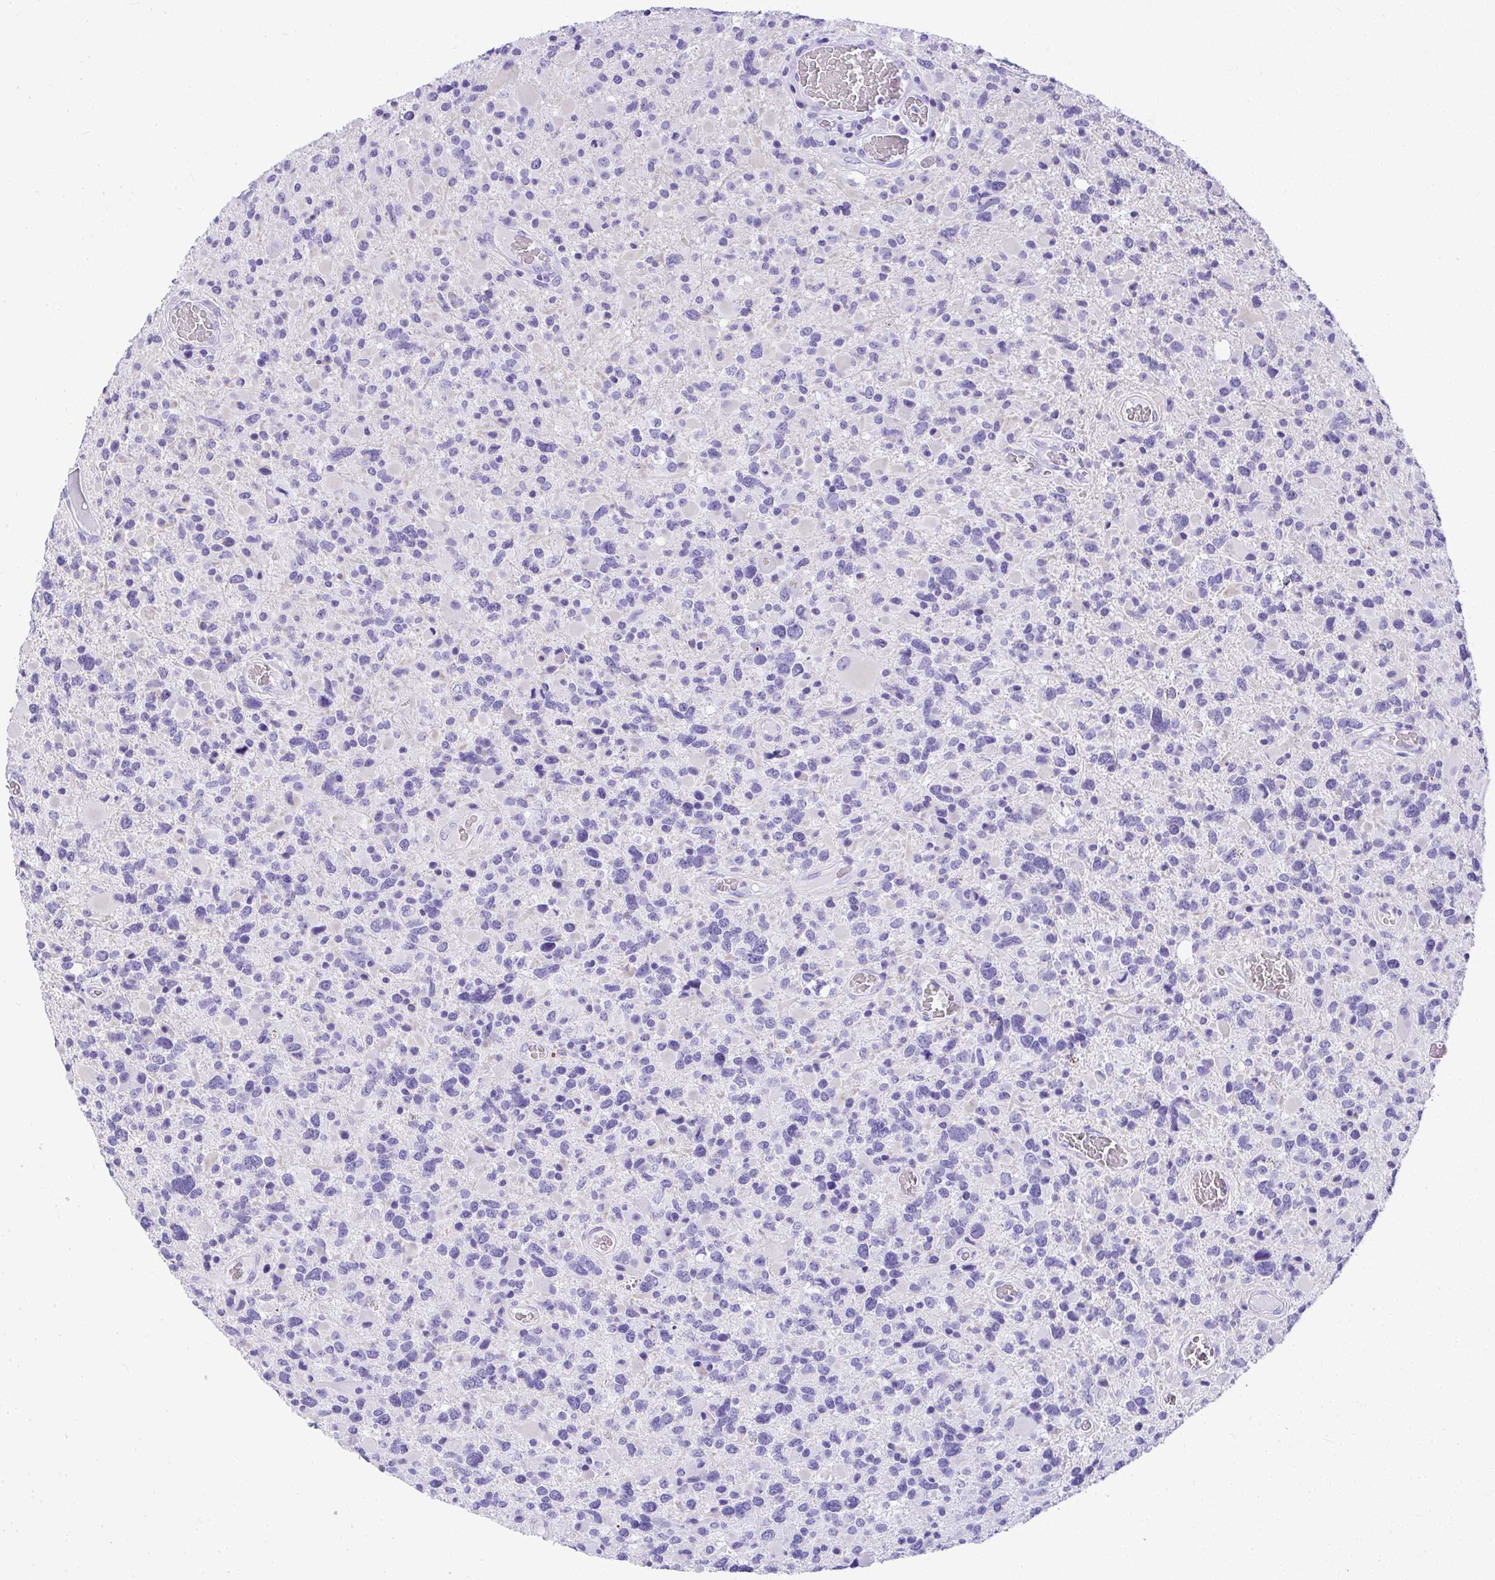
{"staining": {"intensity": "negative", "quantity": "none", "location": "none"}, "tissue": "glioma", "cell_type": "Tumor cells", "image_type": "cancer", "snomed": [{"axis": "morphology", "description": "Glioma, malignant, High grade"}, {"axis": "topography", "description": "Brain"}], "caption": "A histopathology image of malignant glioma (high-grade) stained for a protein reveals no brown staining in tumor cells.", "gene": "AVIL", "patient": {"sex": "female", "age": 40}}